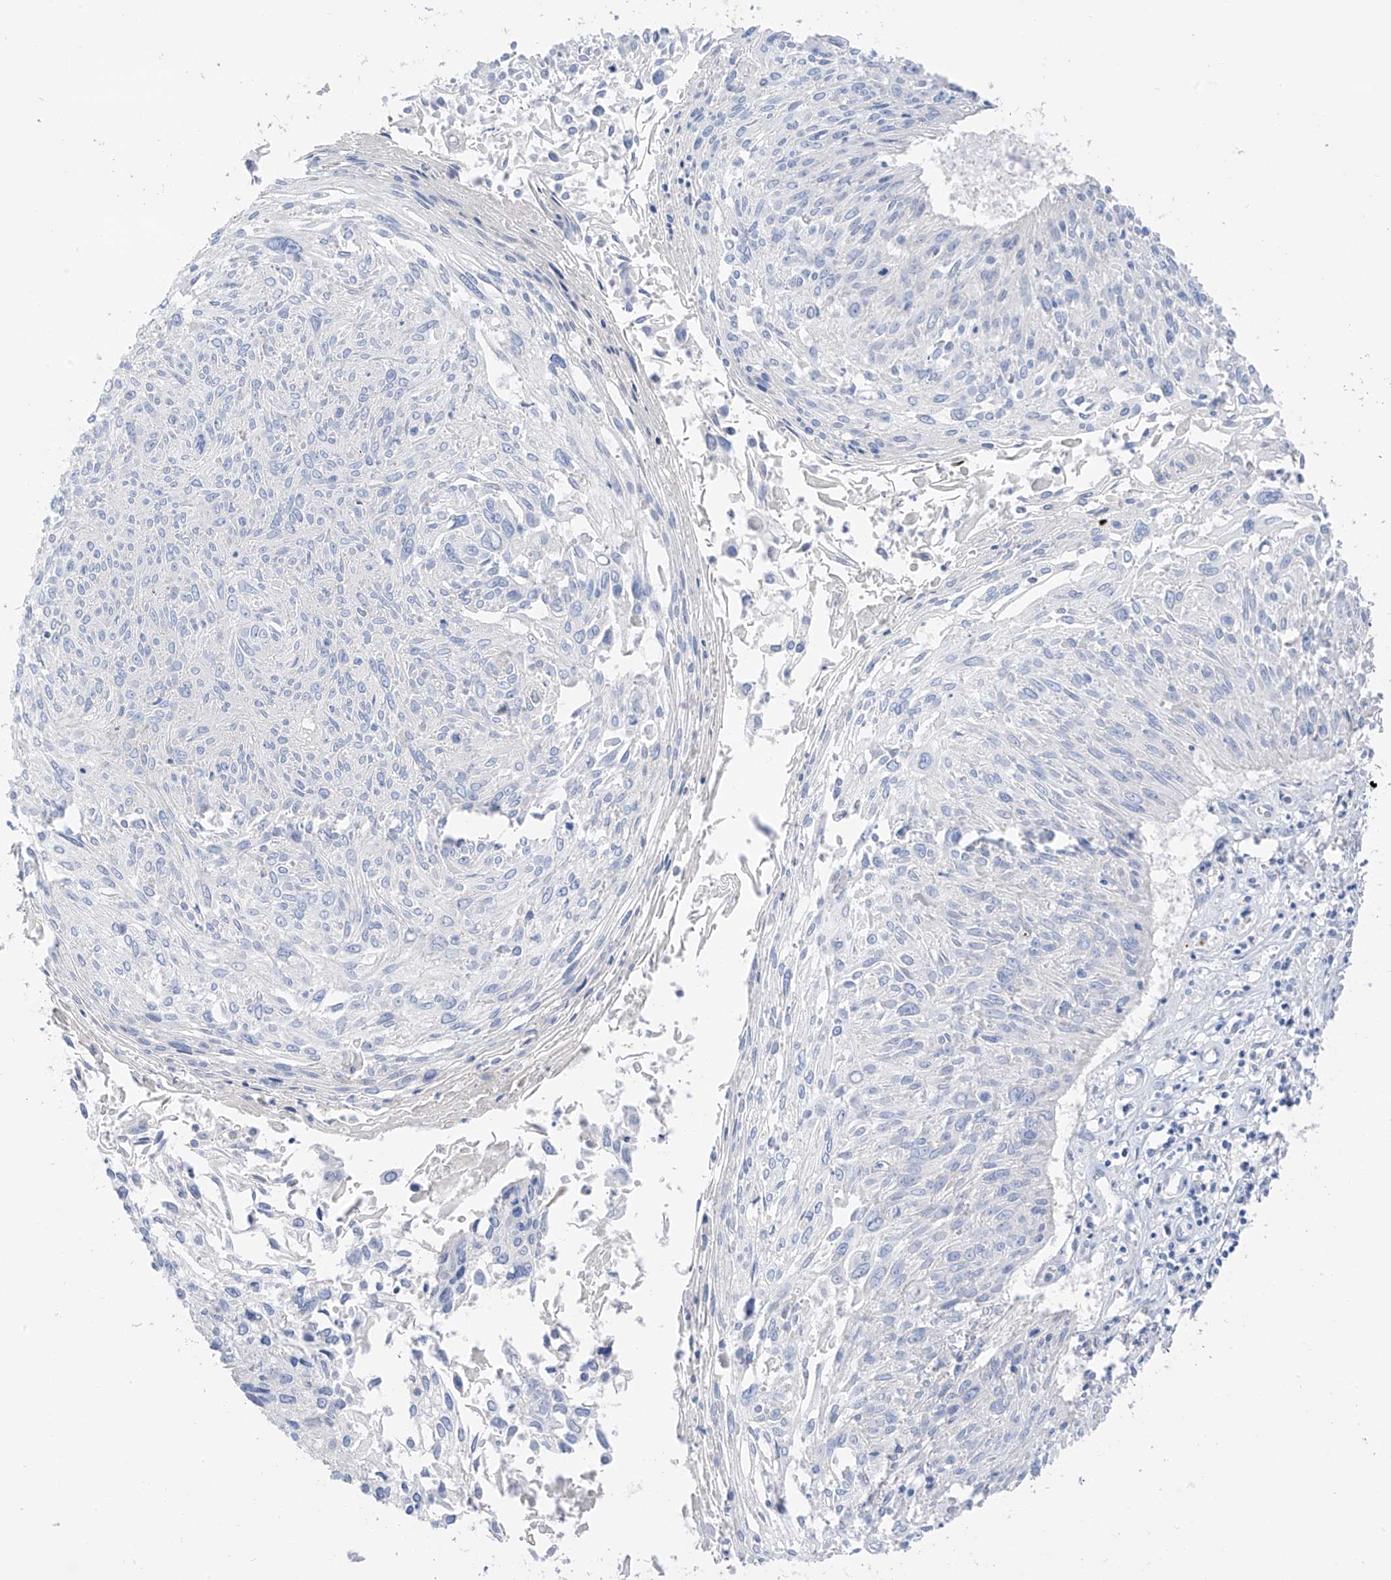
{"staining": {"intensity": "negative", "quantity": "none", "location": "none"}, "tissue": "cervical cancer", "cell_type": "Tumor cells", "image_type": "cancer", "snomed": [{"axis": "morphology", "description": "Squamous cell carcinoma, NOS"}, {"axis": "topography", "description": "Cervix"}], "caption": "DAB (3,3'-diaminobenzidine) immunohistochemical staining of cervical cancer (squamous cell carcinoma) reveals no significant positivity in tumor cells. (DAB (3,3'-diaminobenzidine) IHC, high magnification).", "gene": "CAPN13", "patient": {"sex": "female", "age": 51}}